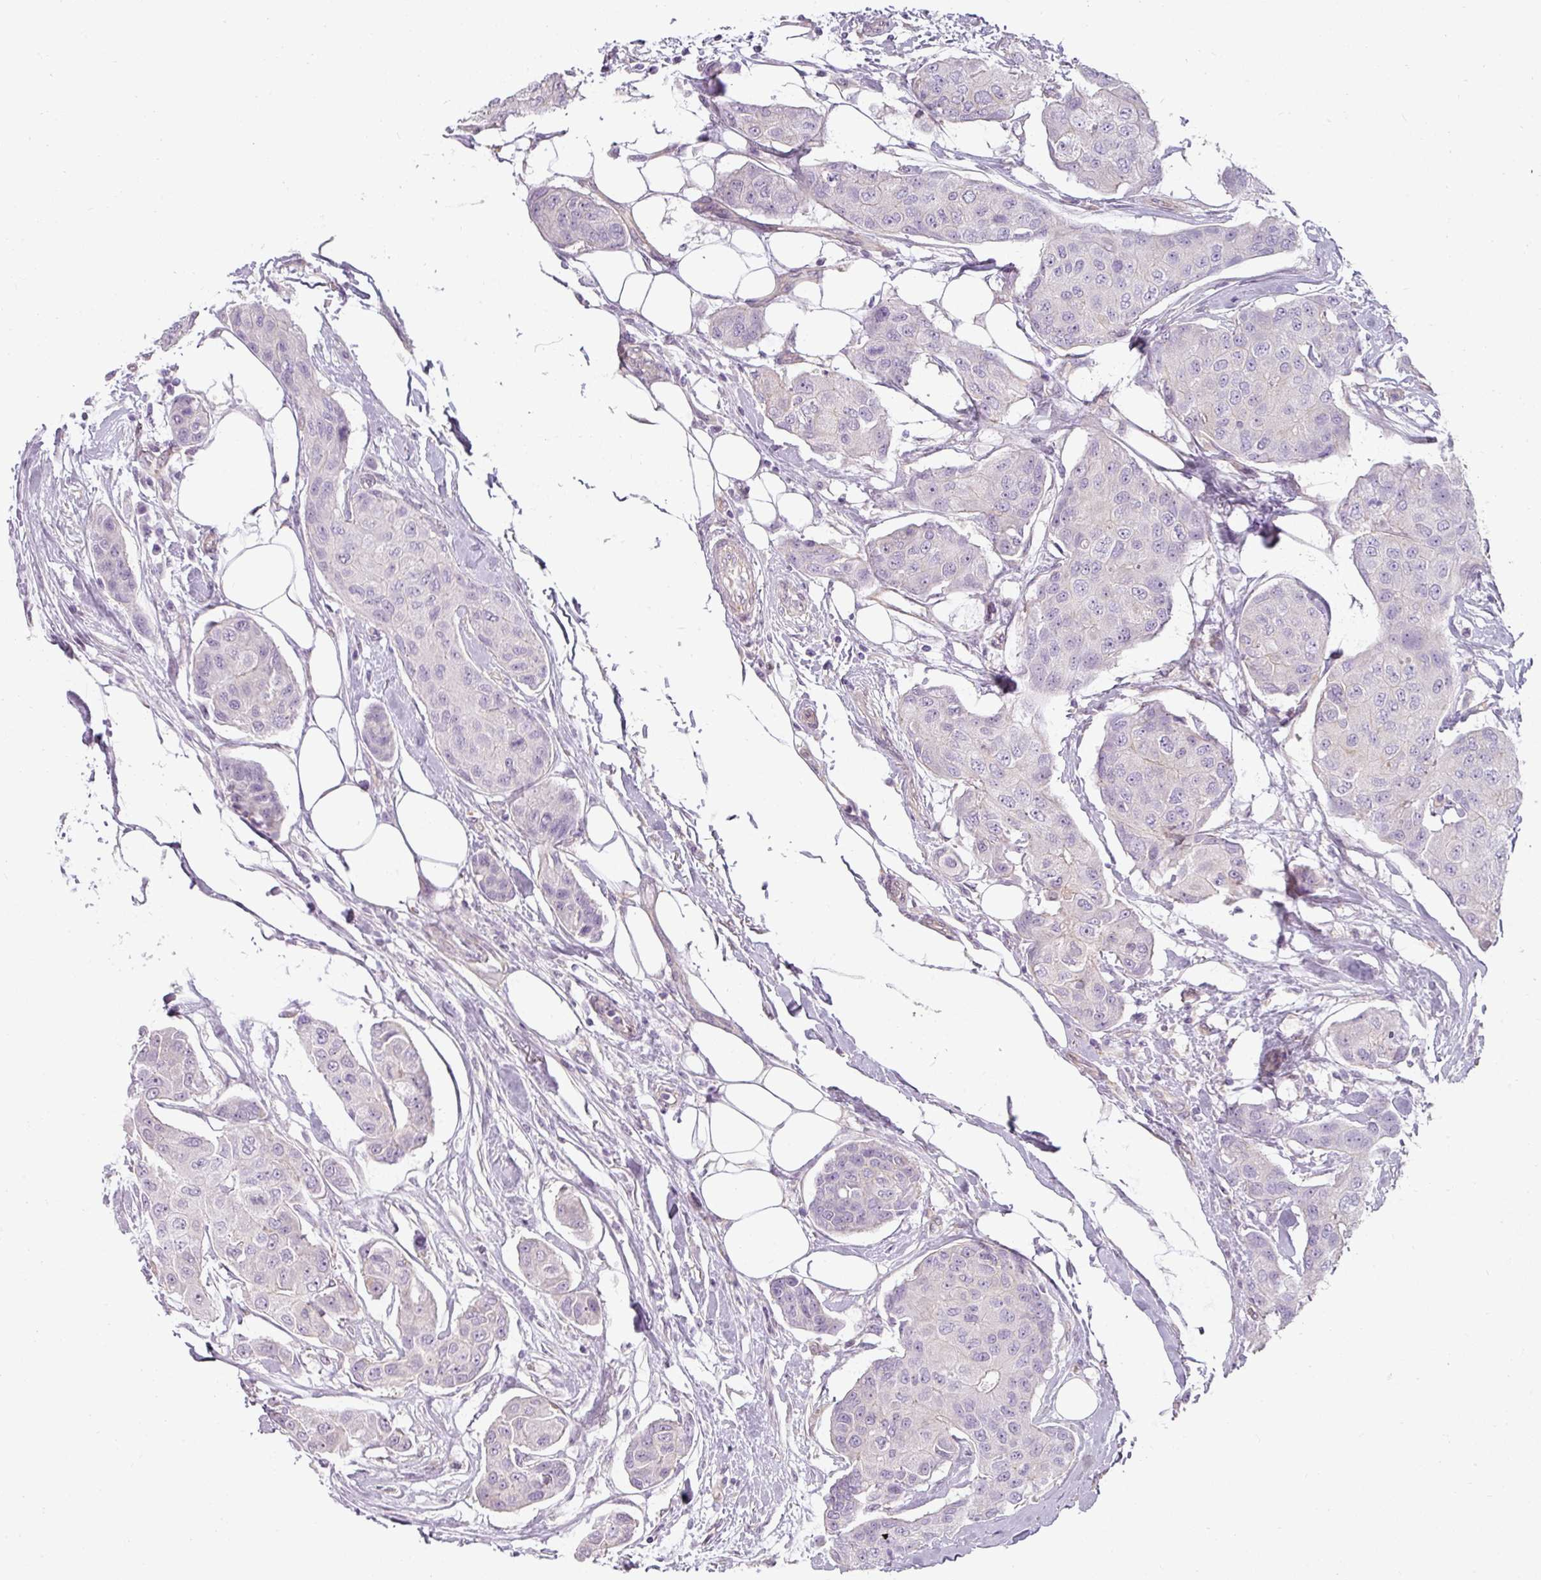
{"staining": {"intensity": "negative", "quantity": "none", "location": "none"}, "tissue": "breast cancer", "cell_type": "Tumor cells", "image_type": "cancer", "snomed": [{"axis": "morphology", "description": "Duct carcinoma"}, {"axis": "topography", "description": "Breast"}, {"axis": "topography", "description": "Lymph node"}], "caption": "This is an immunohistochemistry (IHC) image of breast cancer (invasive ductal carcinoma). There is no positivity in tumor cells.", "gene": "ASB1", "patient": {"sex": "female", "age": 80}}